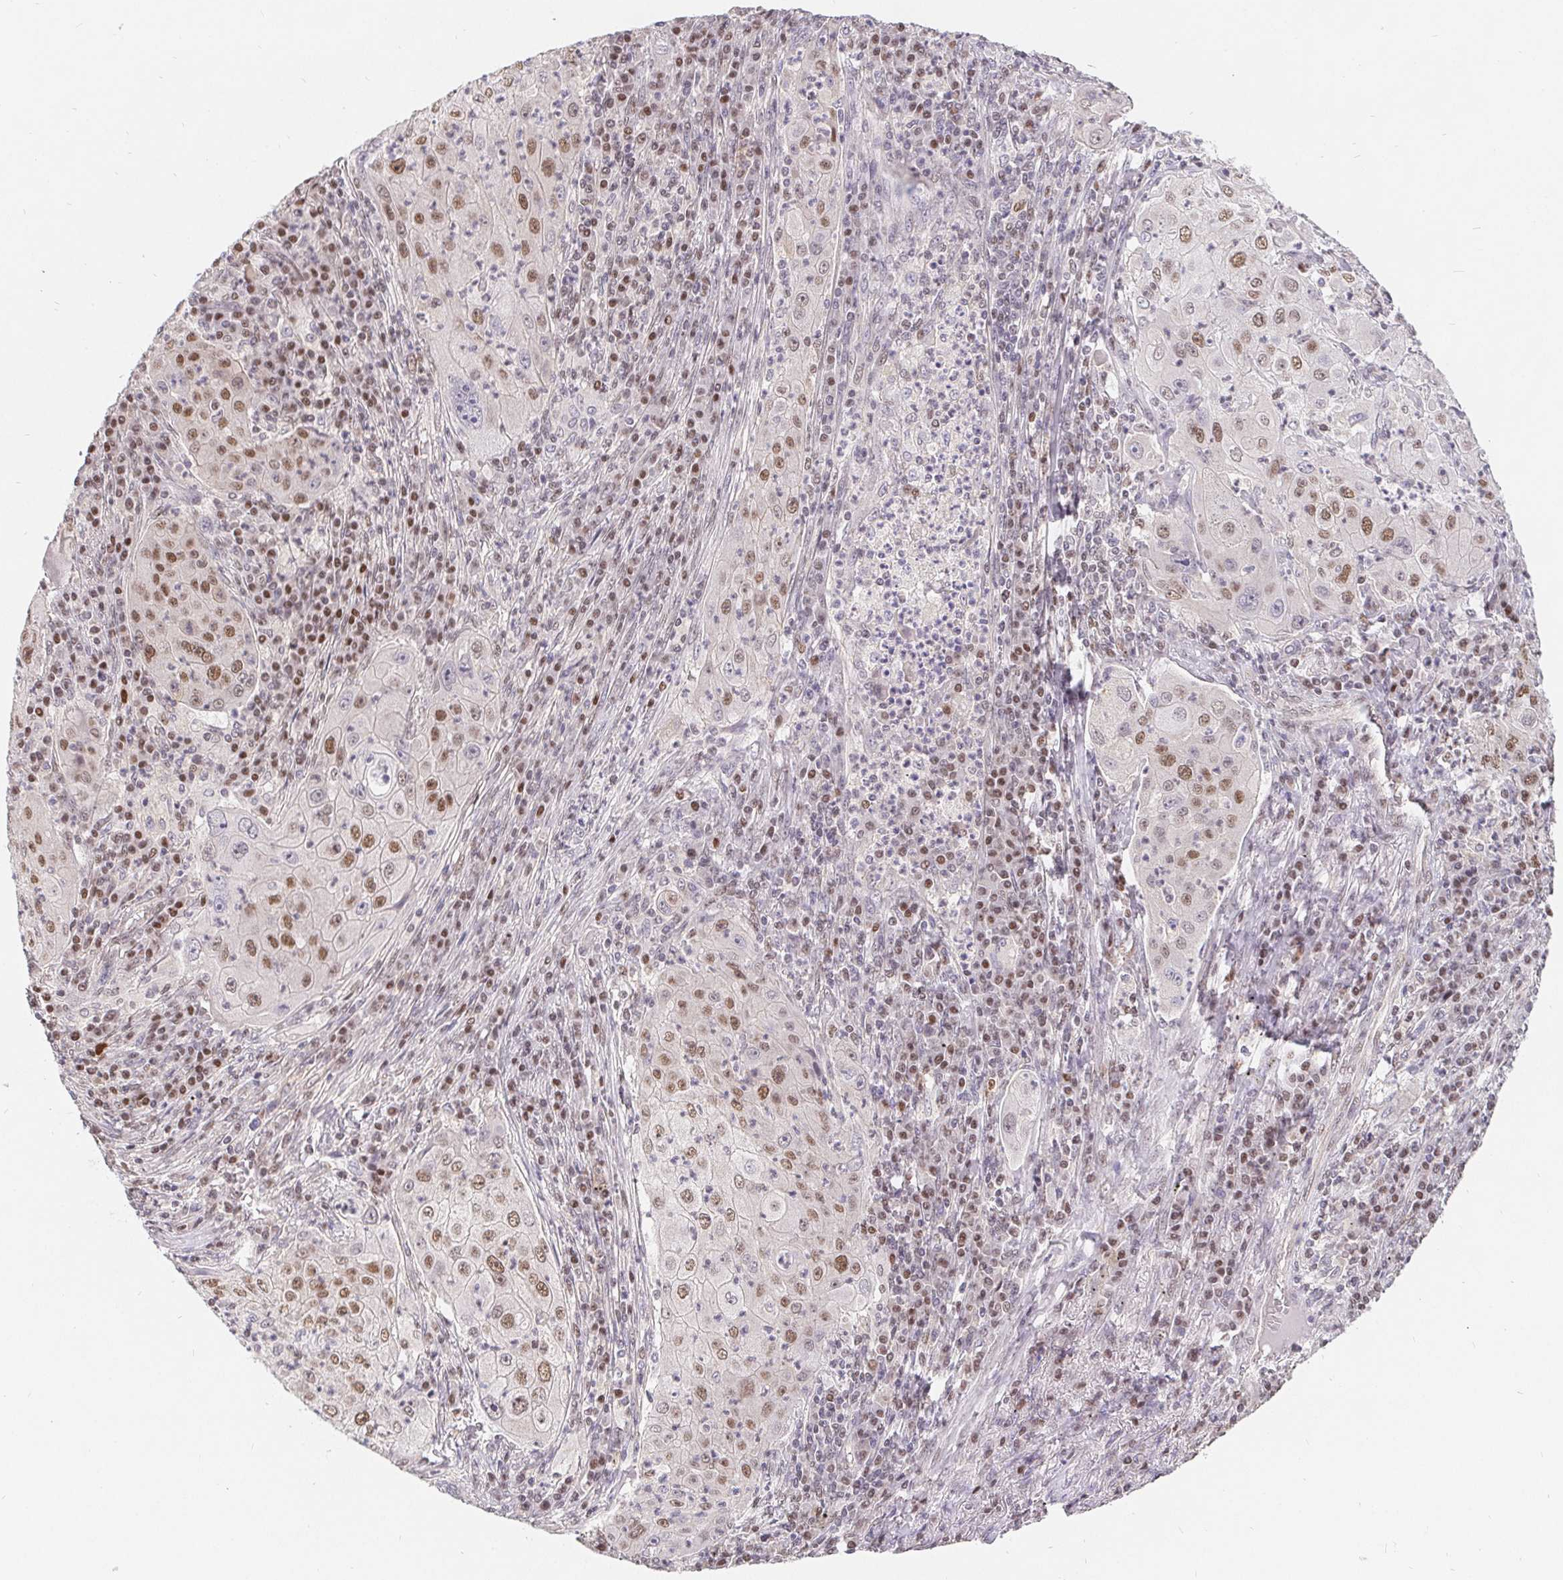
{"staining": {"intensity": "moderate", "quantity": ">75%", "location": "nuclear"}, "tissue": "lung cancer", "cell_type": "Tumor cells", "image_type": "cancer", "snomed": [{"axis": "morphology", "description": "Squamous cell carcinoma, NOS"}, {"axis": "topography", "description": "Lung"}], "caption": "Protein analysis of lung cancer tissue demonstrates moderate nuclear staining in approximately >75% of tumor cells.", "gene": "POU2F1", "patient": {"sex": "female", "age": 59}}